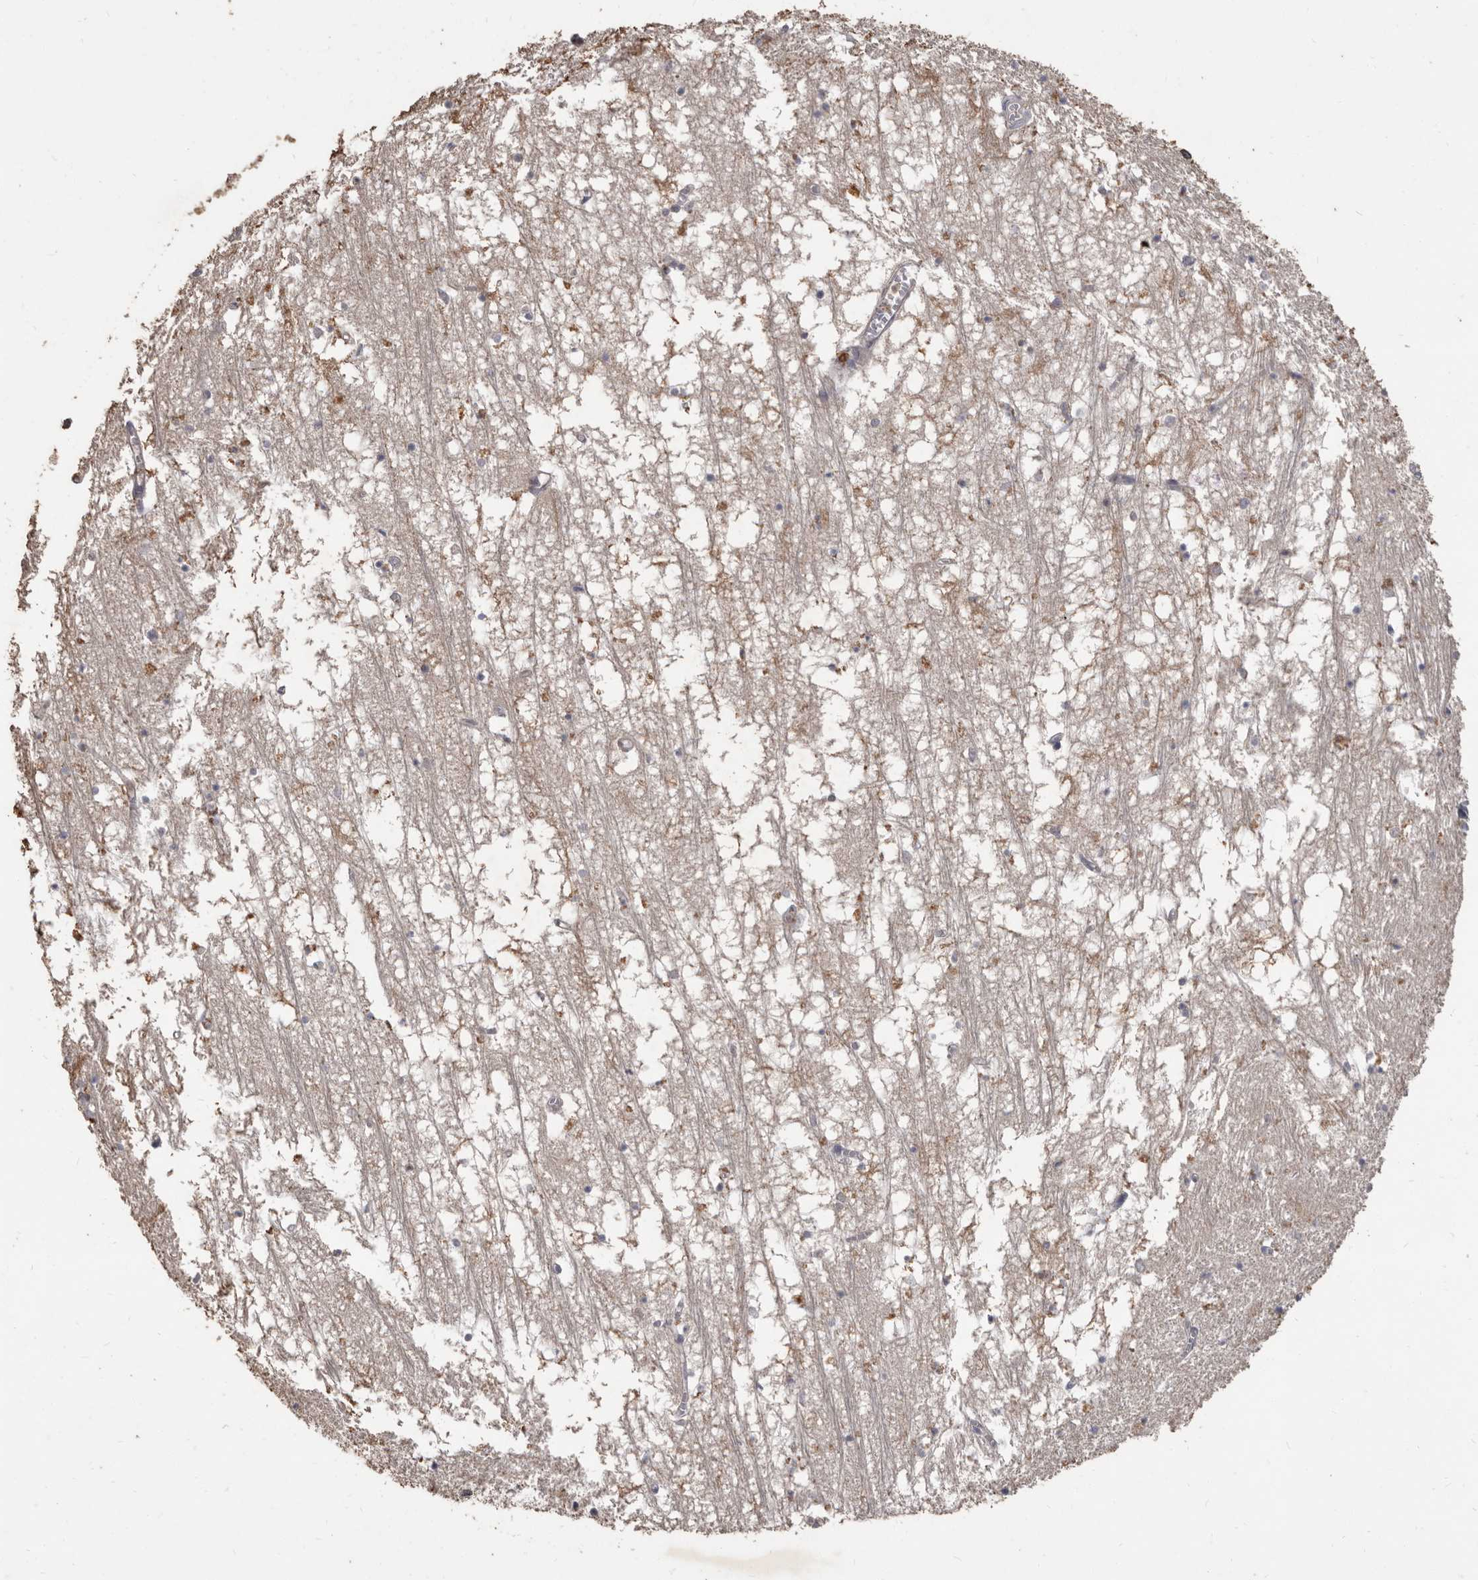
{"staining": {"intensity": "negative", "quantity": "none", "location": "none"}, "tissue": "hippocampus", "cell_type": "Glial cells", "image_type": "normal", "snomed": [{"axis": "morphology", "description": "Normal tissue, NOS"}, {"axis": "topography", "description": "Hippocampus"}], "caption": "The photomicrograph demonstrates no significant expression in glial cells of hippocampus.", "gene": "ACLY", "patient": {"sex": "male", "age": 70}}